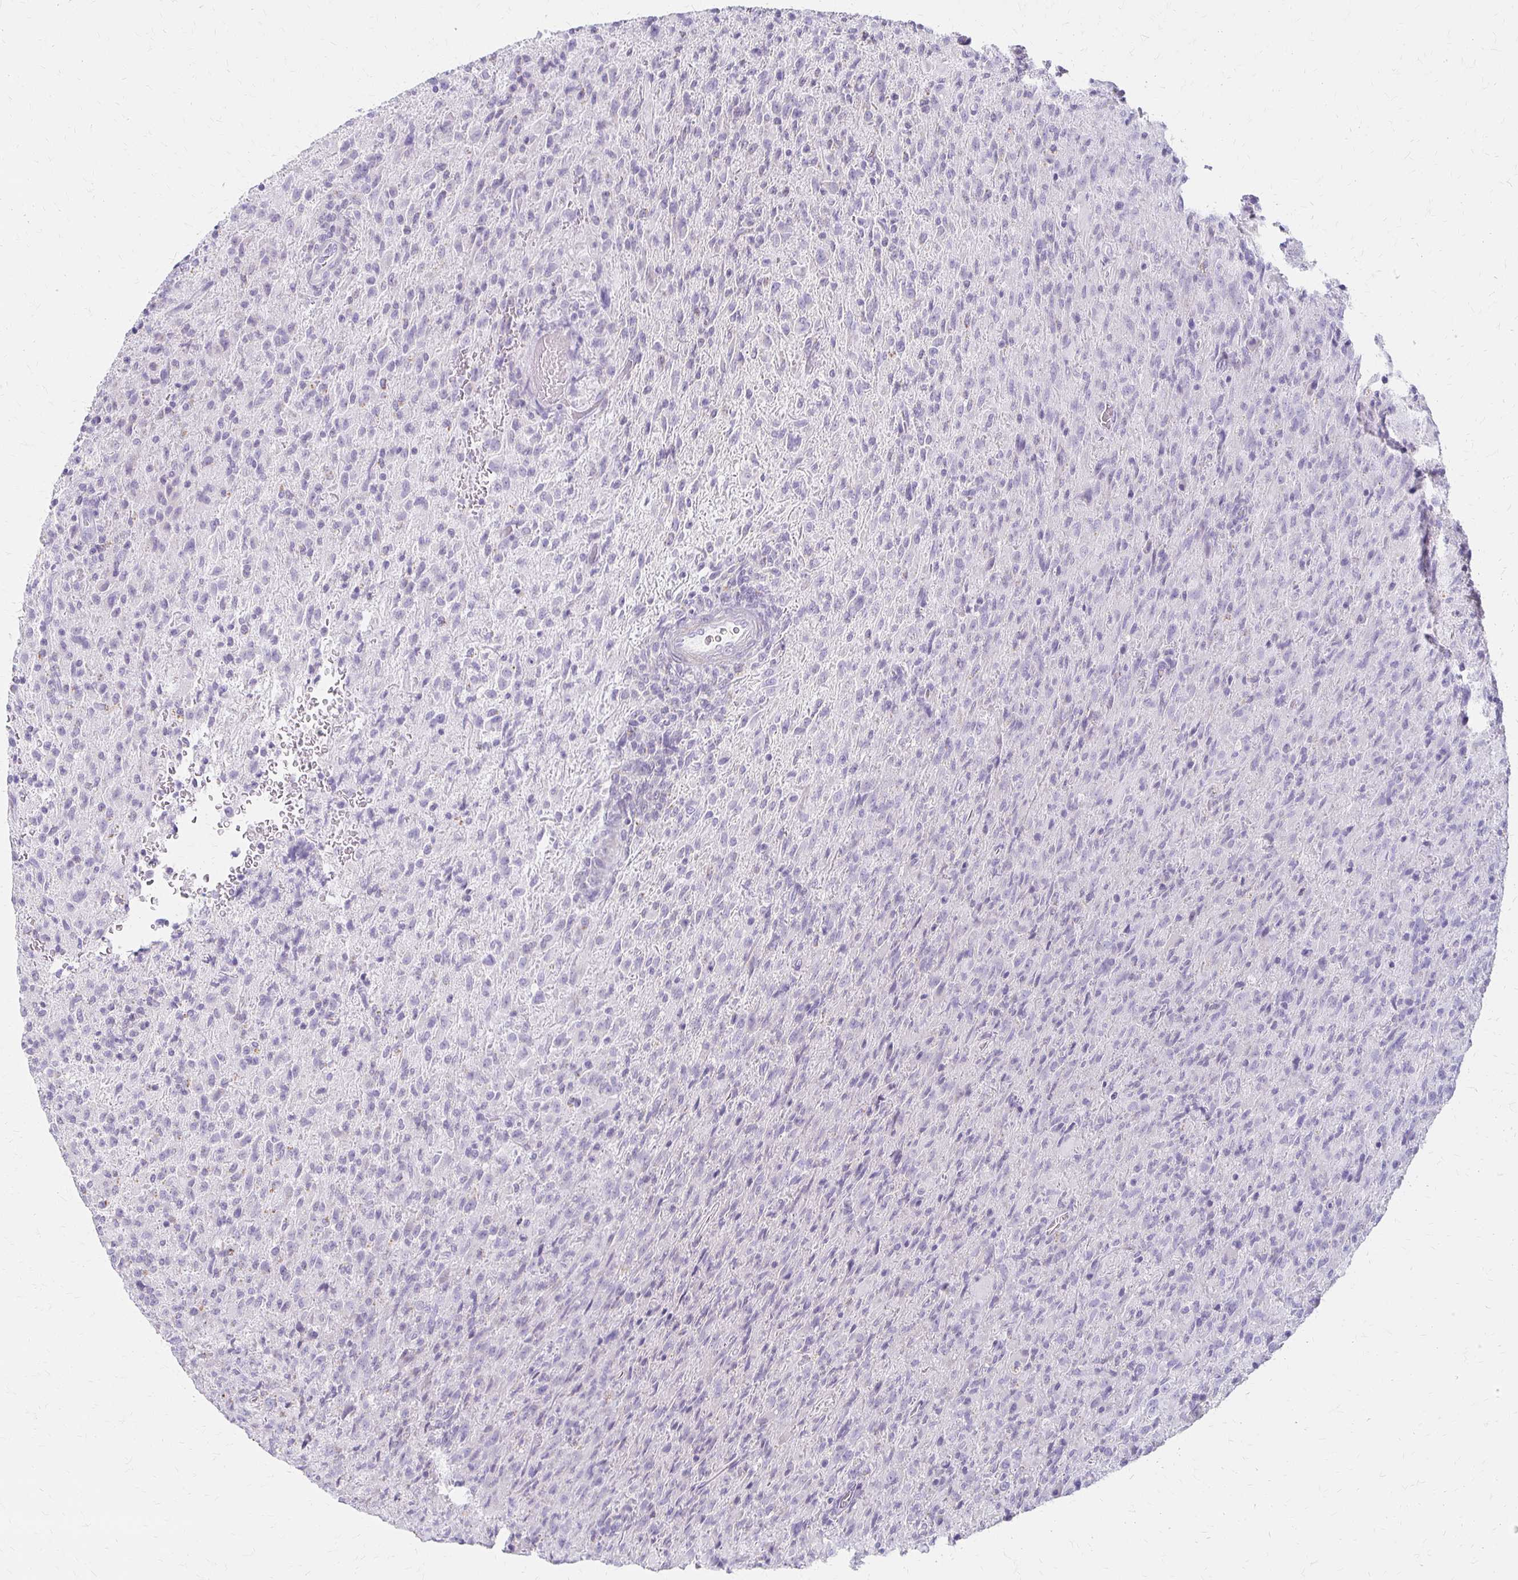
{"staining": {"intensity": "negative", "quantity": "none", "location": "none"}, "tissue": "glioma", "cell_type": "Tumor cells", "image_type": "cancer", "snomed": [{"axis": "morphology", "description": "Glioma, malignant, High grade"}, {"axis": "topography", "description": "Brain"}], "caption": "Immunohistochemistry of malignant glioma (high-grade) shows no expression in tumor cells.", "gene": "IVL", "patient": {"sex": "male", "age": 68}}